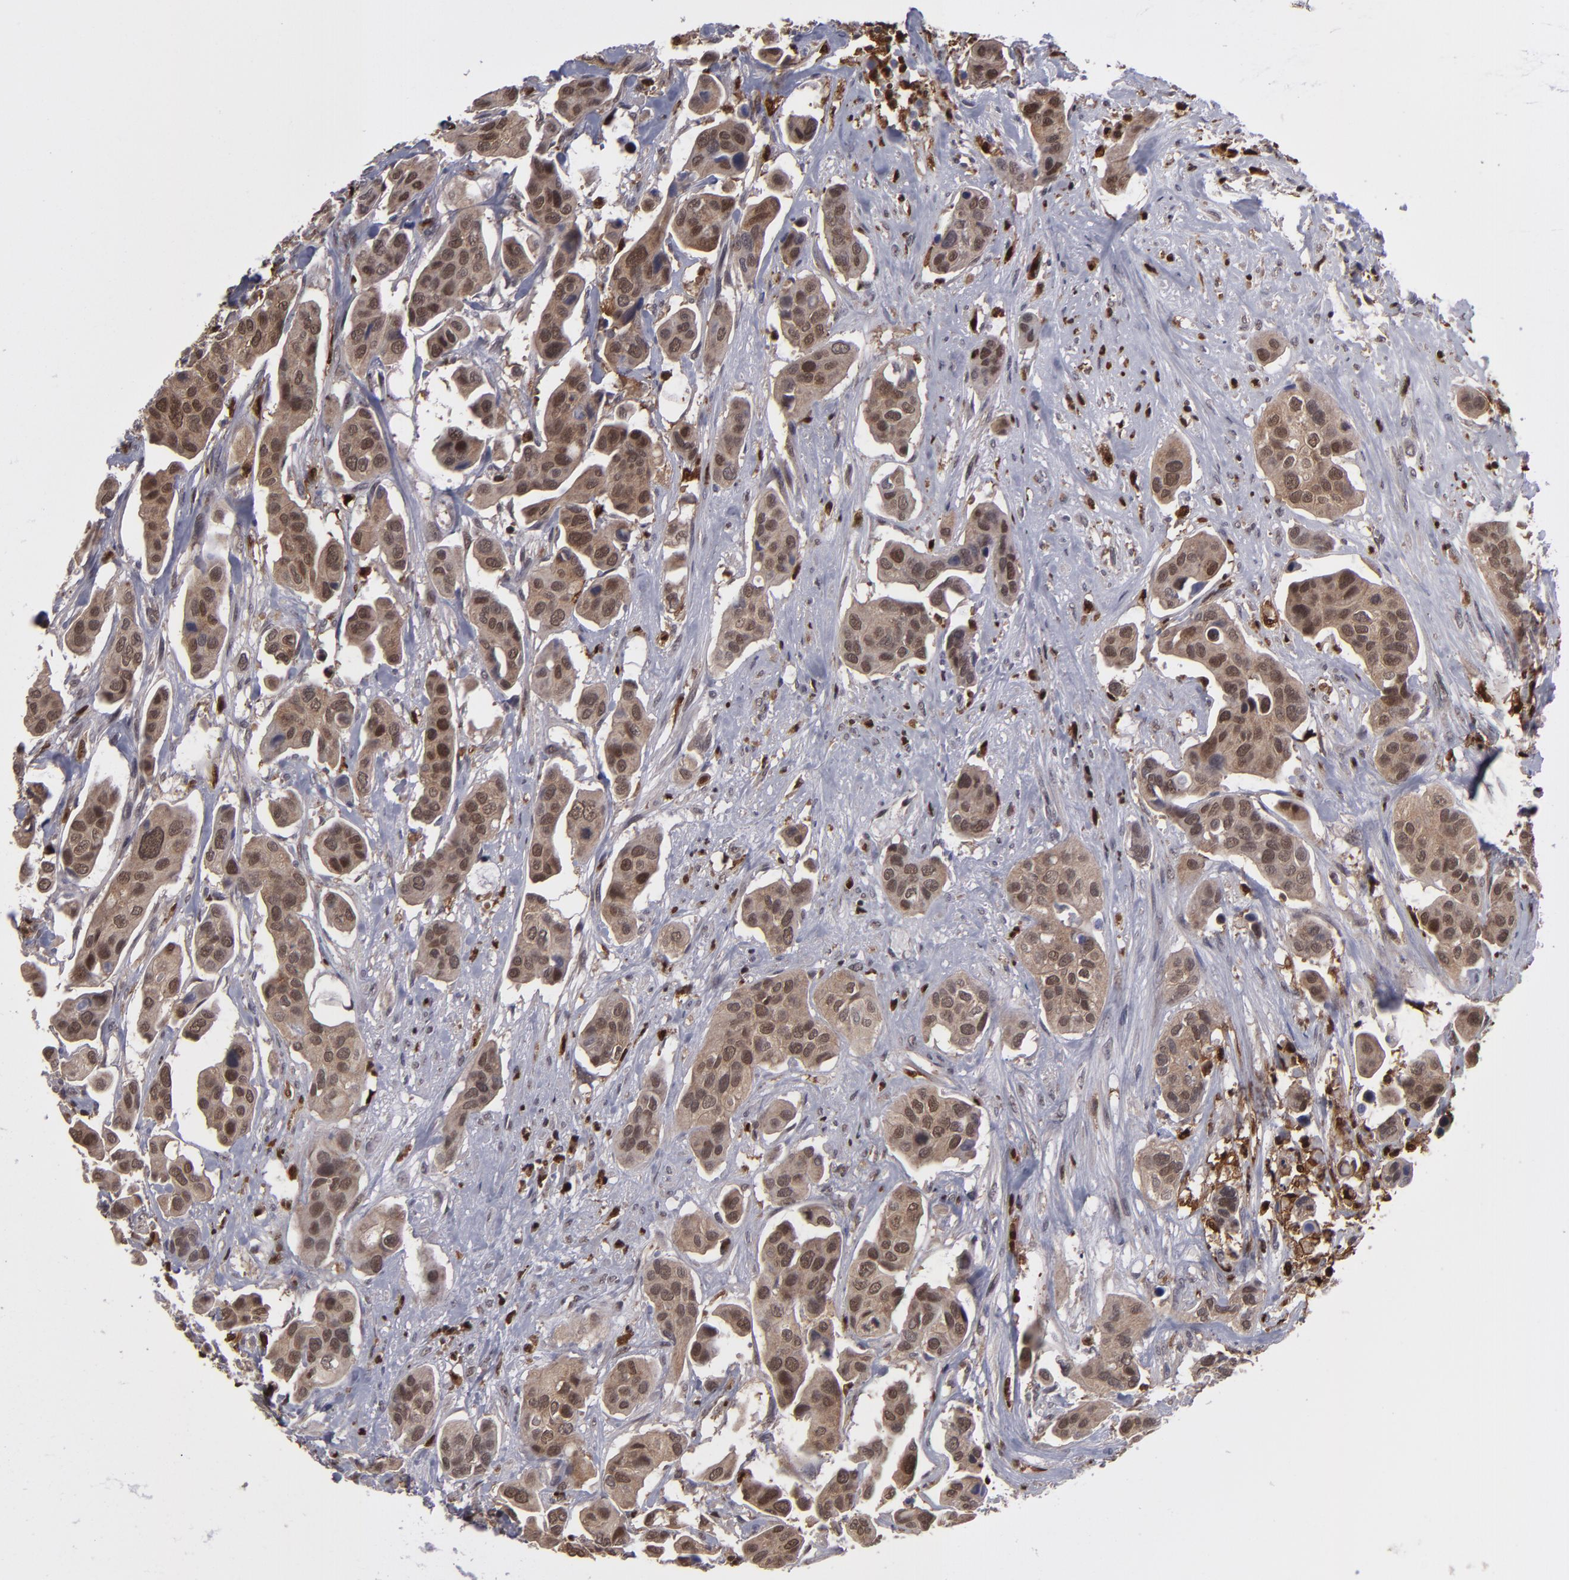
{"staining": {"intensity": "moderate", "quantity": ">75%", "location": "cytoplasmic/membranous,nuclear"}, "tissue": "urothelial cancer", "cell_type": "Tumor cells", "image_type": "cancer", "snomed": [{"axis": "morphology", "description": "Adenocarcinoma, NOS"}, {"axis": "topography", "description": "Urinary bladder"}], "caption": "Immunohistochemistry image of neoplastic tissue: human adenocarcinoma stained using immunohistochemistry reveals medium levels of moderate protein expression localized specifically in the cytoplasmic/membranous and nuclear of tumor cells, appearing as a cytoplasmic/membranous and nuclear brown color.", "gene": "GRB2", "patient": {"sex": "male", "age": 61}}